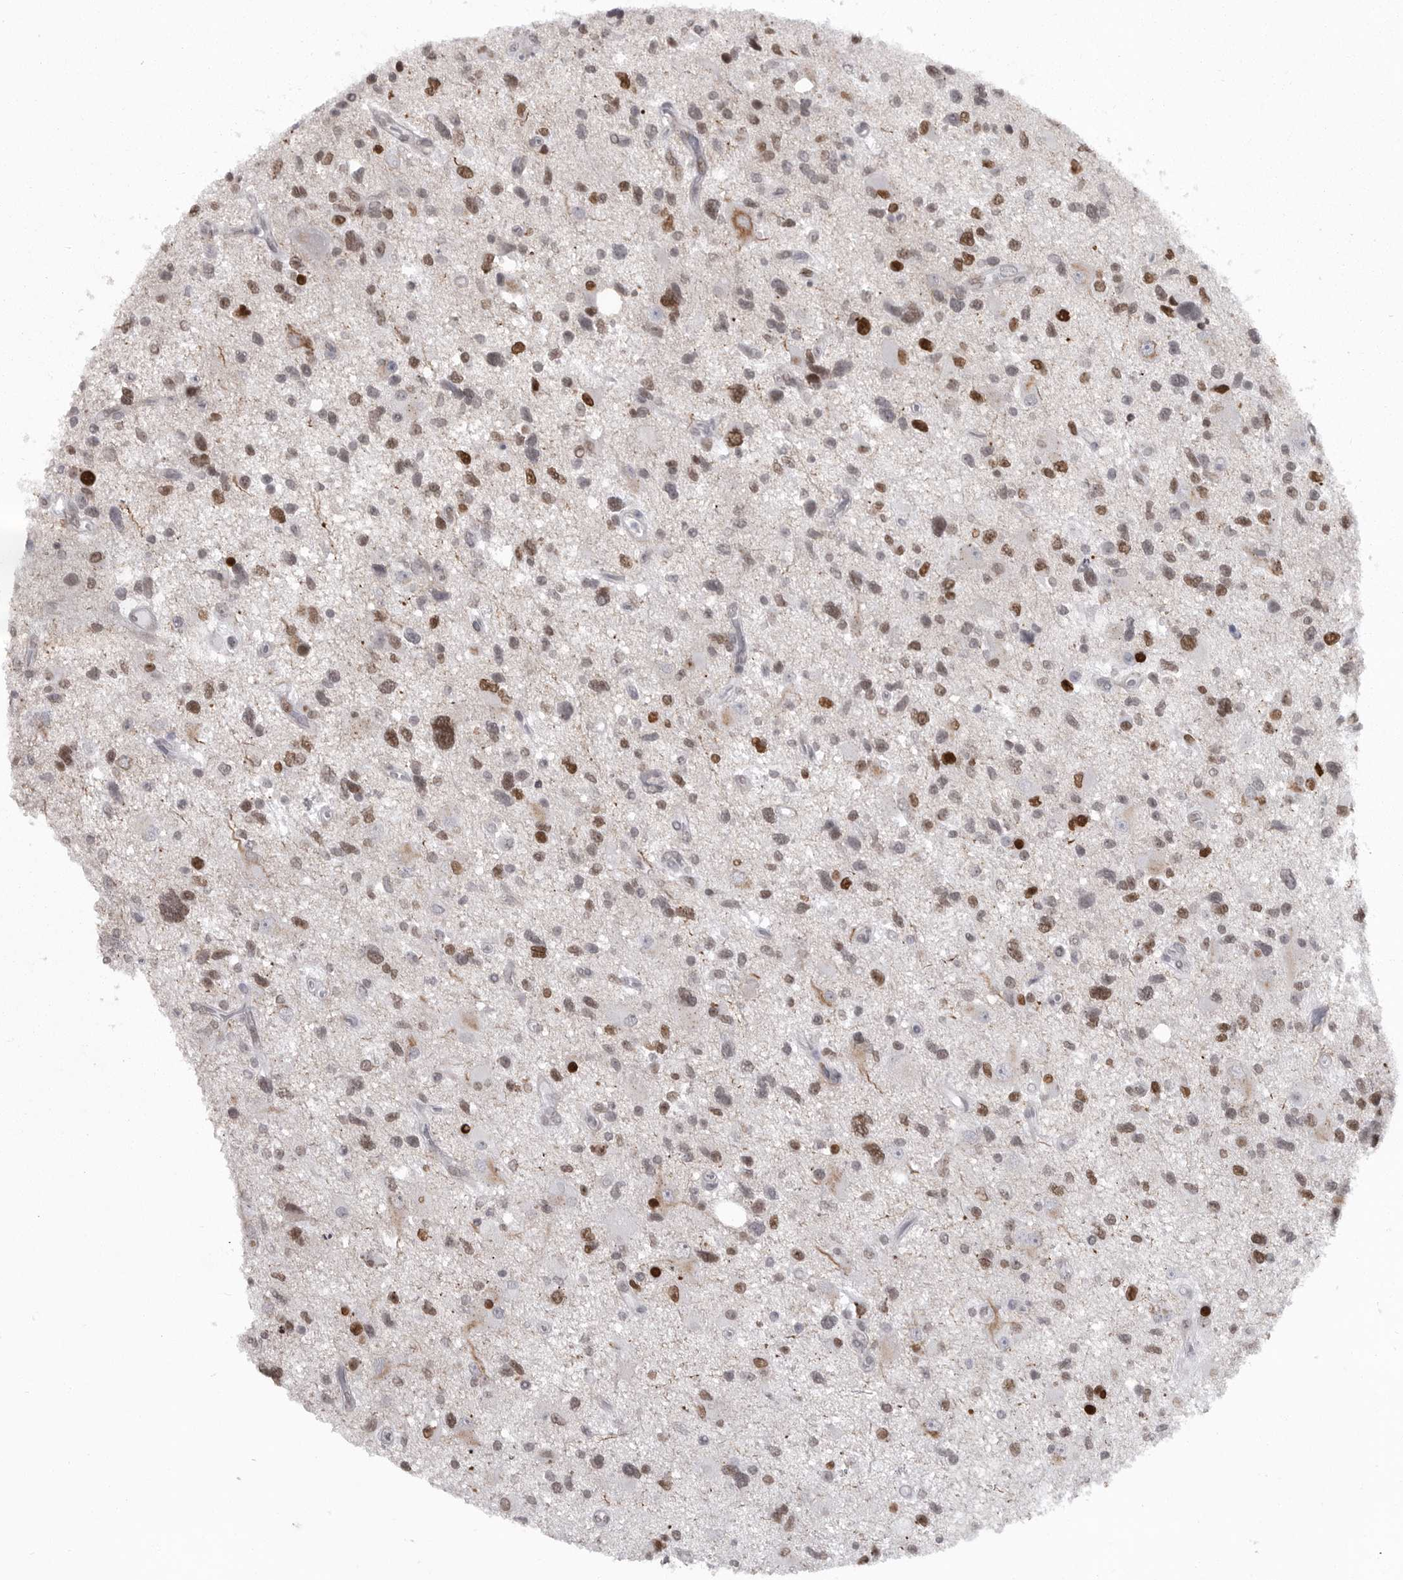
{"staining": {"intensity": "strong", "quantity": "25%-75%", "location": "nuclear"}, "tissue": "glioma", "cell_type": "Tumor cells", "image_type": "cancer", "snomed": [{"axis": "morphology", "description": "Glioma, malignant, High grade"}, {"axis": "topography", "description": "Brain"}], "caption": "A photomicrograph of human malignant glioma (high-grade) stained for a protein reveals strong nuclear brown staining in tumor cells.", "gene": "HMGN3", "patient": {"sex": "male", "age": 33}}